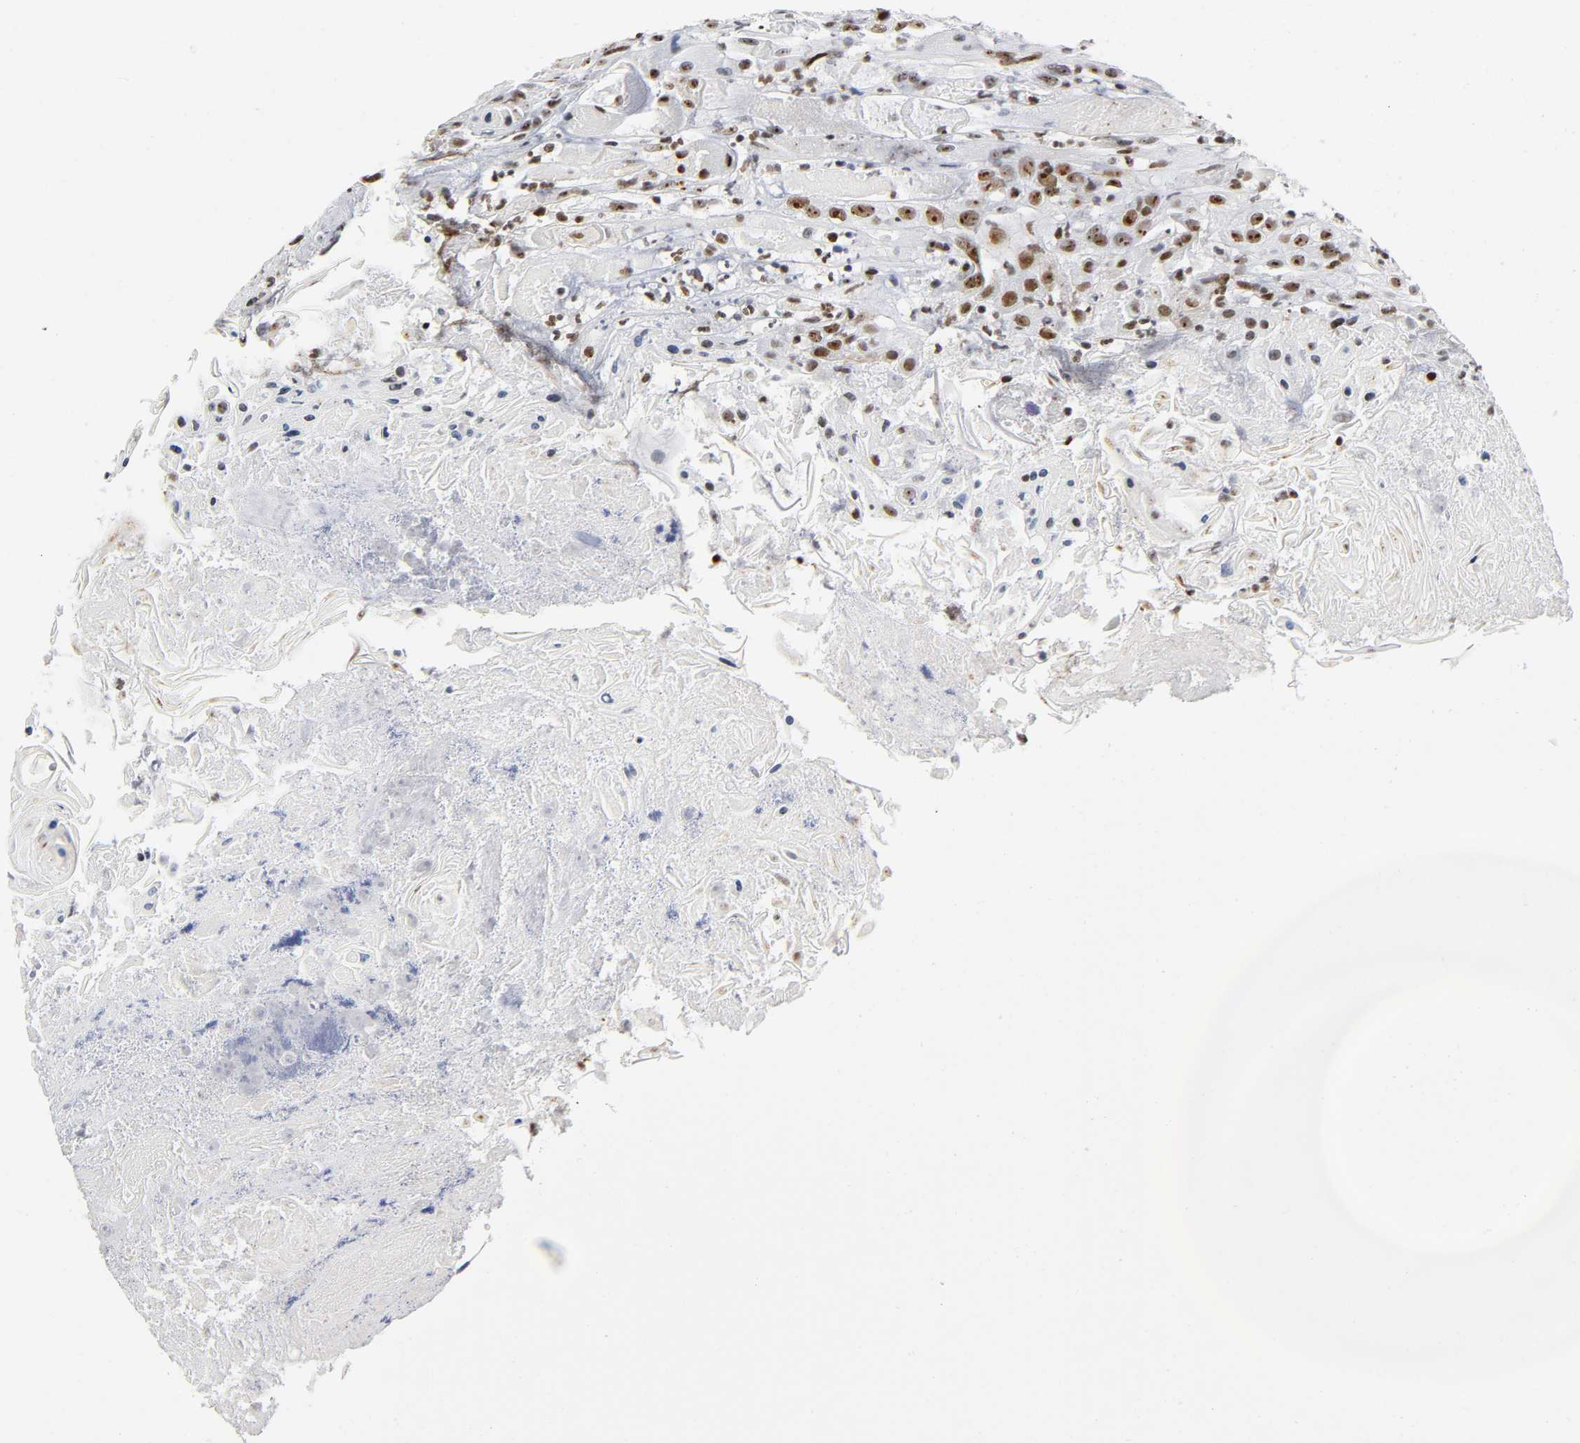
{"staining": {"intensity": "strong", "quantity": ">75%", "location": "nuclear"}, "tissue": "head and neck cancer", "cell_type": "Tumor cells", "image_type": "cancer", "snomed": [{"axis": "morphology", "description": "Squamous cell carcinoma, NOS"}, {"axis": "topography", "description": "Head-Neck"}], "caption": "Head and neck squamous cell carcinoma stained with IHC exhibits strong nuclear positivity in approximately >75% of tumor cells.", "gene": "UBTF", "patient": {"sex": "female", "age": 84}}